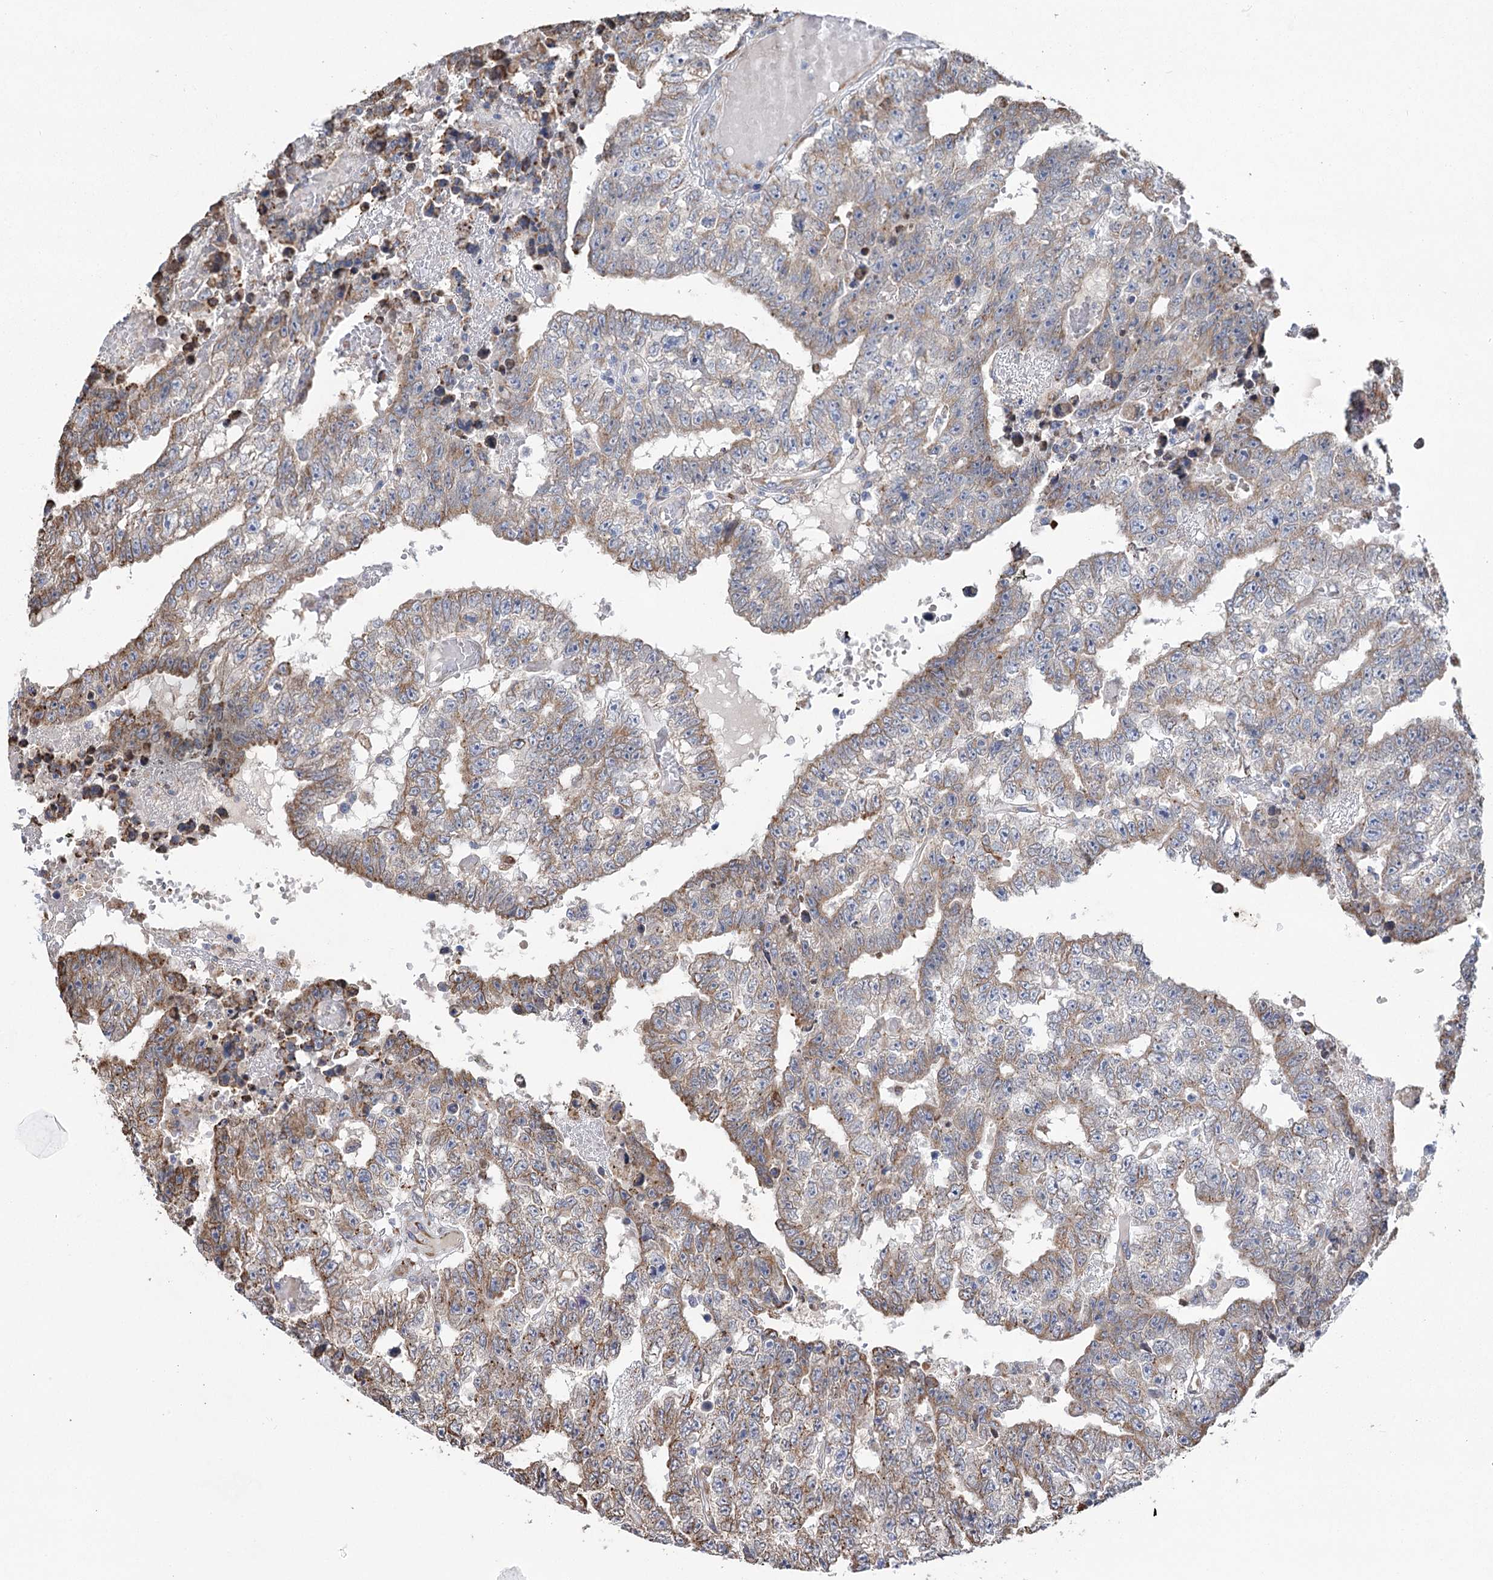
{"staining": {"intensity": "moderate", "quantity": "<25%", "location": "cytoplasmic/membranous"}, "tissue": "testis cancer", "cell_type": "Tumor cells", "image_type": "cancer", "snomed": [{"axis": "morphology", "description": "Carcinoma, Embryonal, NOS"}, {"axis": "topography", "description": "Testis"}], "caption": "Human testis cancer stained for a protein (brown) exhibits moderate cytoplasmic/membranous positive expression in approximately <25% of tumor cells.", "gene": "METTL24", "patient": {"sex": "male", "age": 25}}